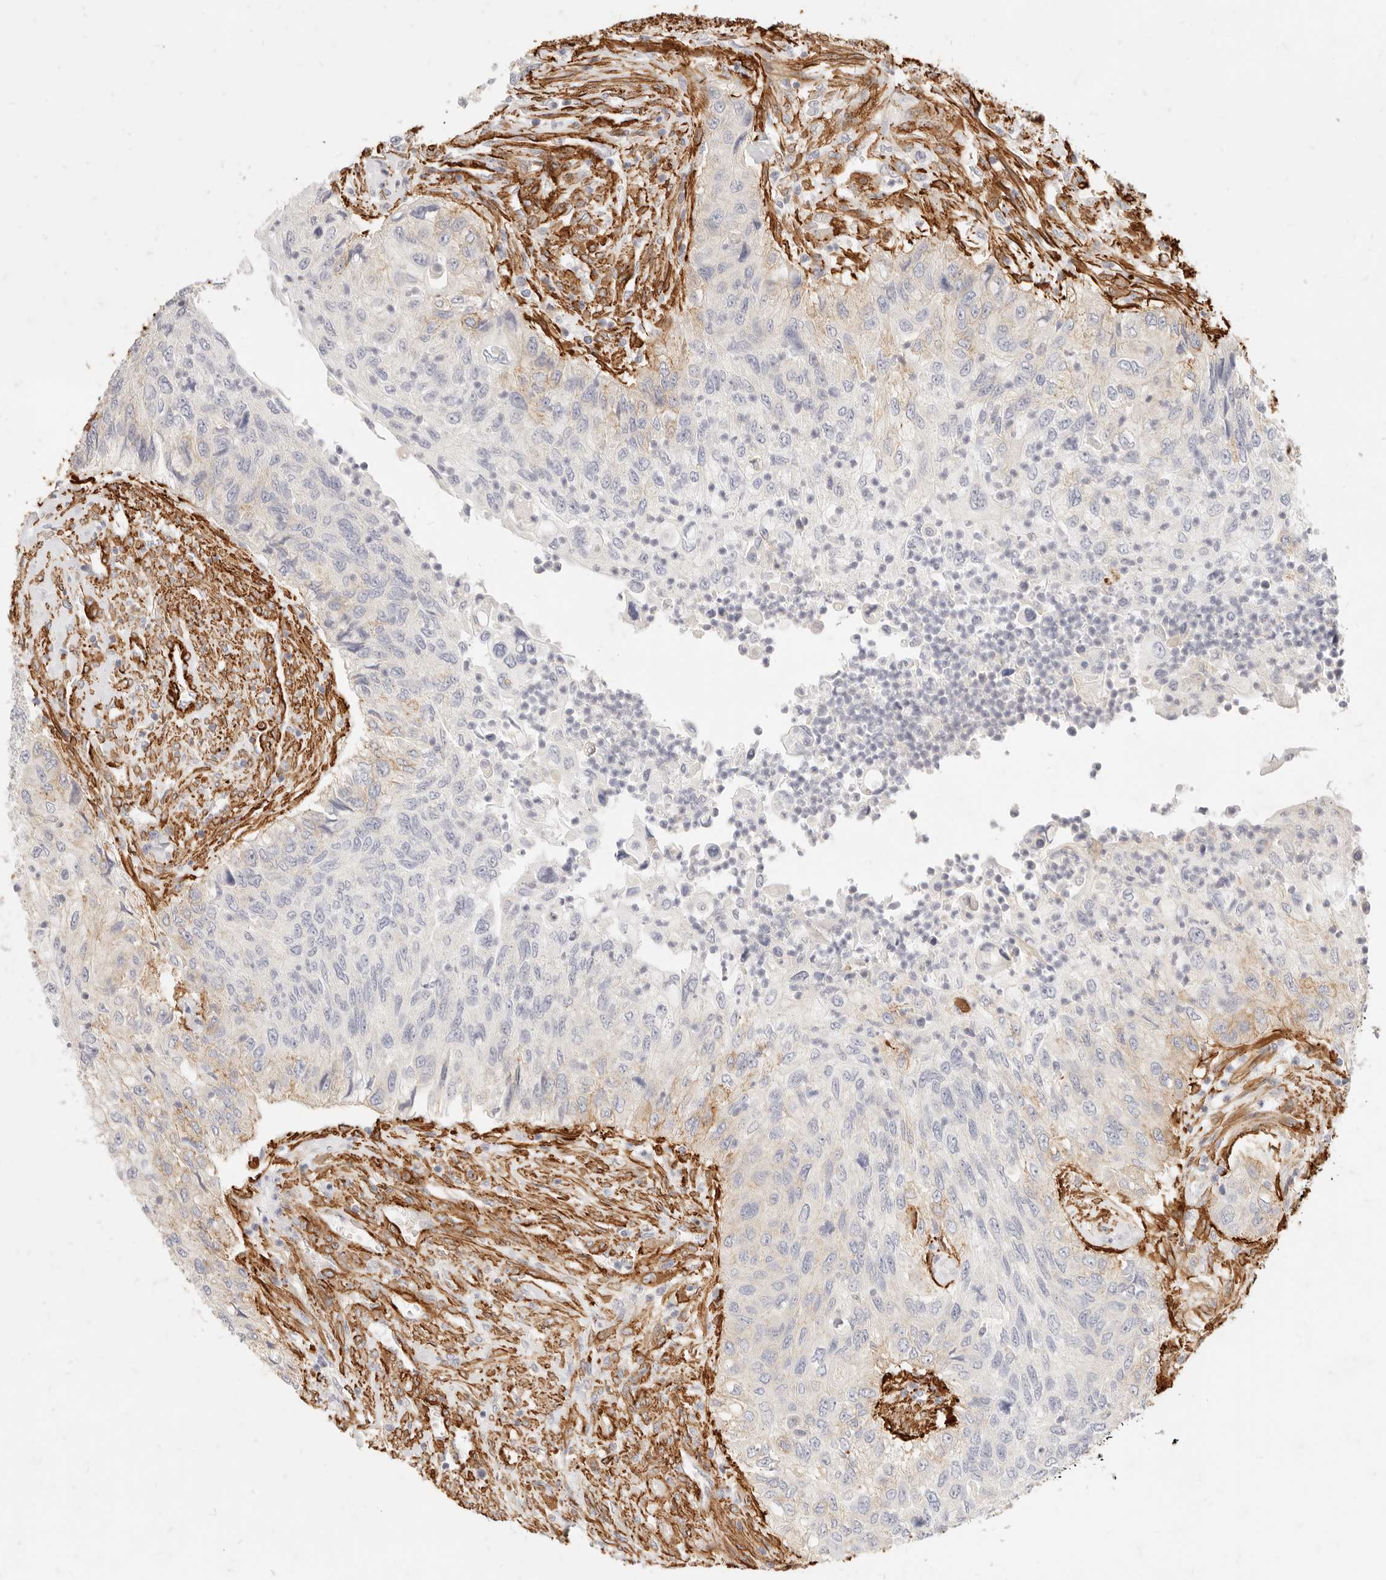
{"staining": {"intensity": "negative", "quantity": "none", "location": "none"}, "tissue": "urothelial cancer", "cell_type": "Tumor cells", "image_type": "cancer", "snomed": [{"axis": "morphology", "description": "Urothelial carcinoma, High grade"}, {"axis": "topography", "description": "Urinary bladder"}], "caption": "Immunohistochemistry (IHC) photomicrograph of human high-grade urothelial carcinoma stained for a protein (brown), which displays no expression in tumor cells.", "gene": "TMTC2", "patient": {"sex": "female", "age": 60}}